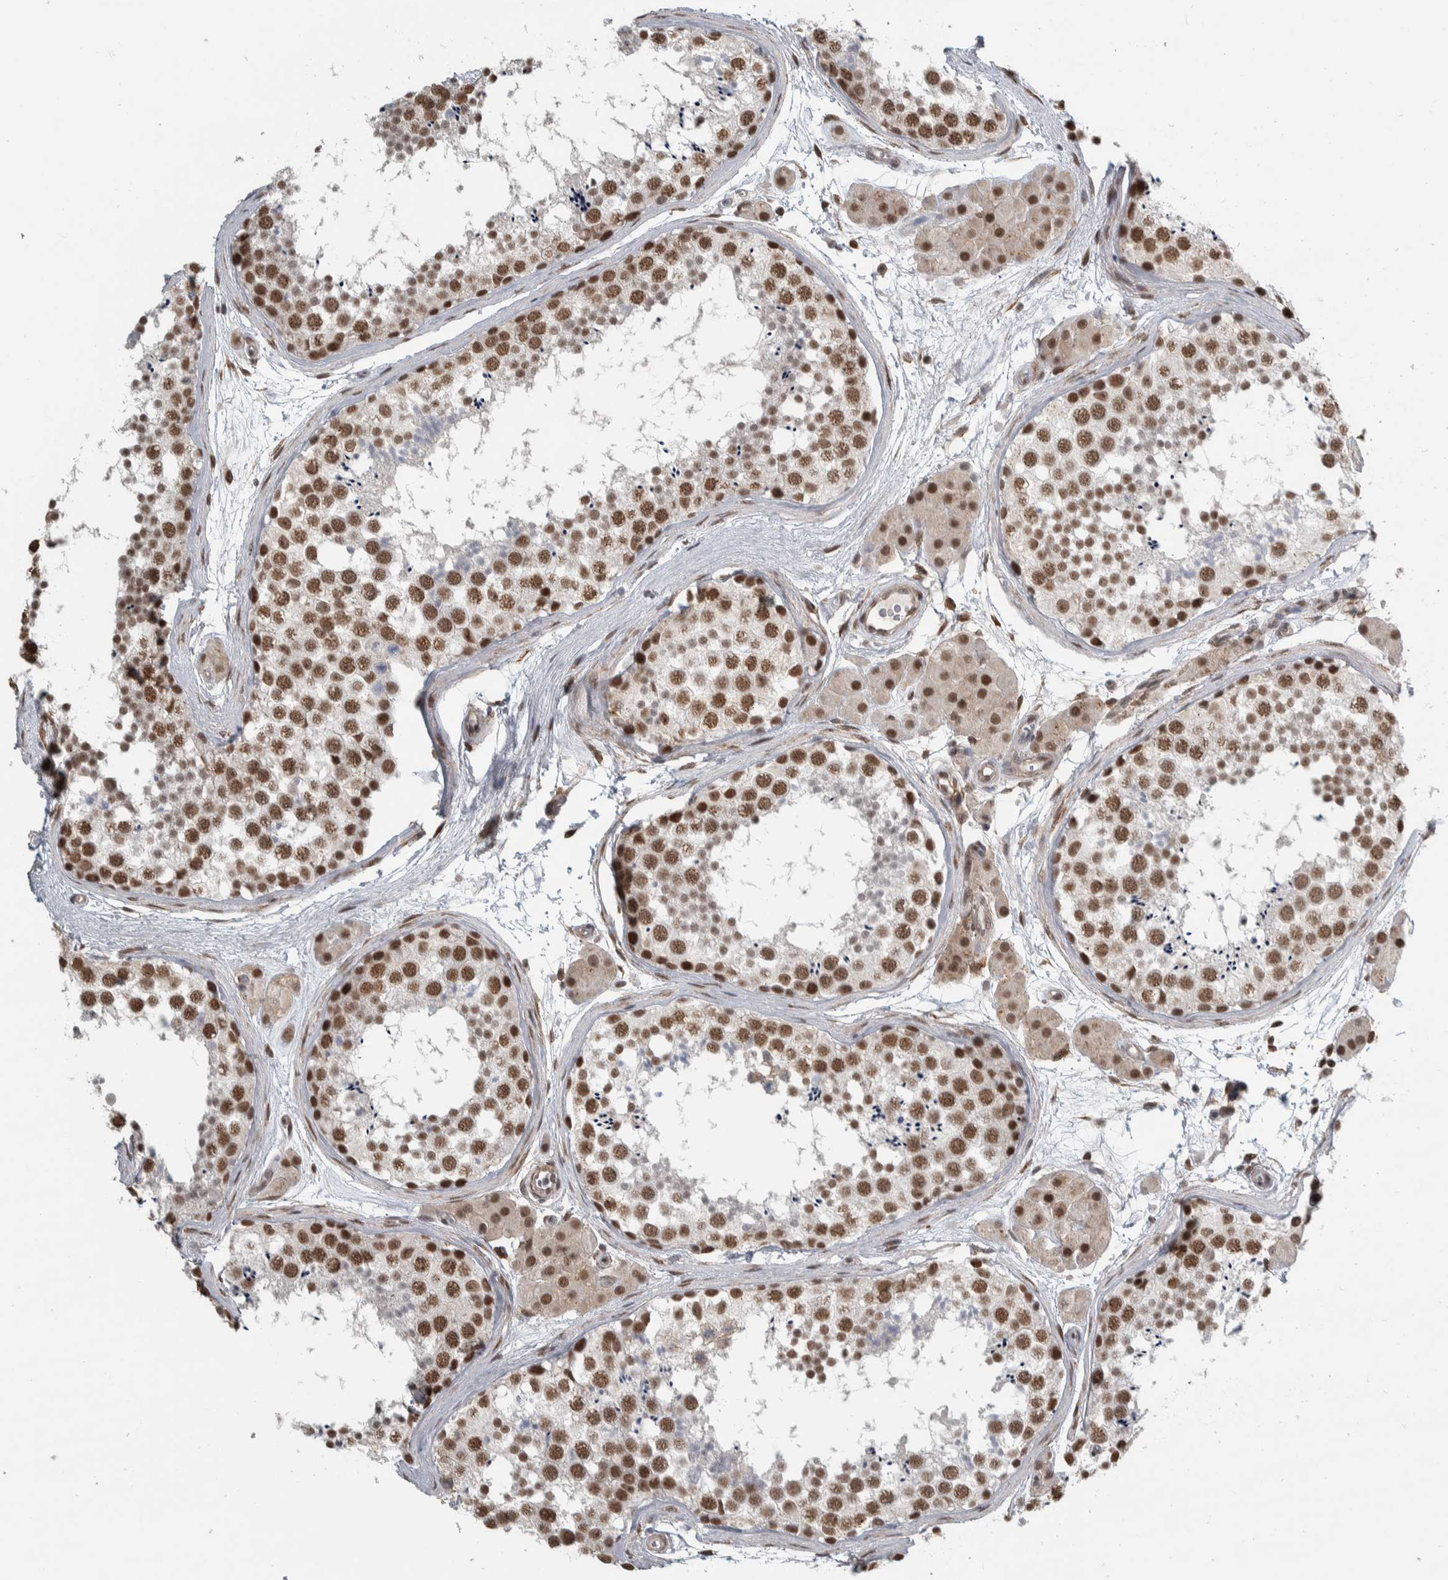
{"staining": {"intensity": "strong", "quantity": ">75%", "location": "nuclear"}, "tissue": "testis", "cell_type": "Cells in seminiferous ducts", "image_type": "normal", "snomed": [{"axis": "morphology", "description": "Normal tissue, NOS"}, {"axis": "topography", "description": "Testis"}], "caption": "Immunohistochemical staining of benign testis displays high levels of strong nuclear positivity in approximately >75% of cells in seminiferous ducts. The staining was performed using DAB (3,3'-diaminobenzidine) to visualize the protein expression in brown, while the nuclei were stained in blue with hematoxylin (Magnification: 20x).", "gene": "DDX42", "patient": {"sex": "male", "age": 56}}